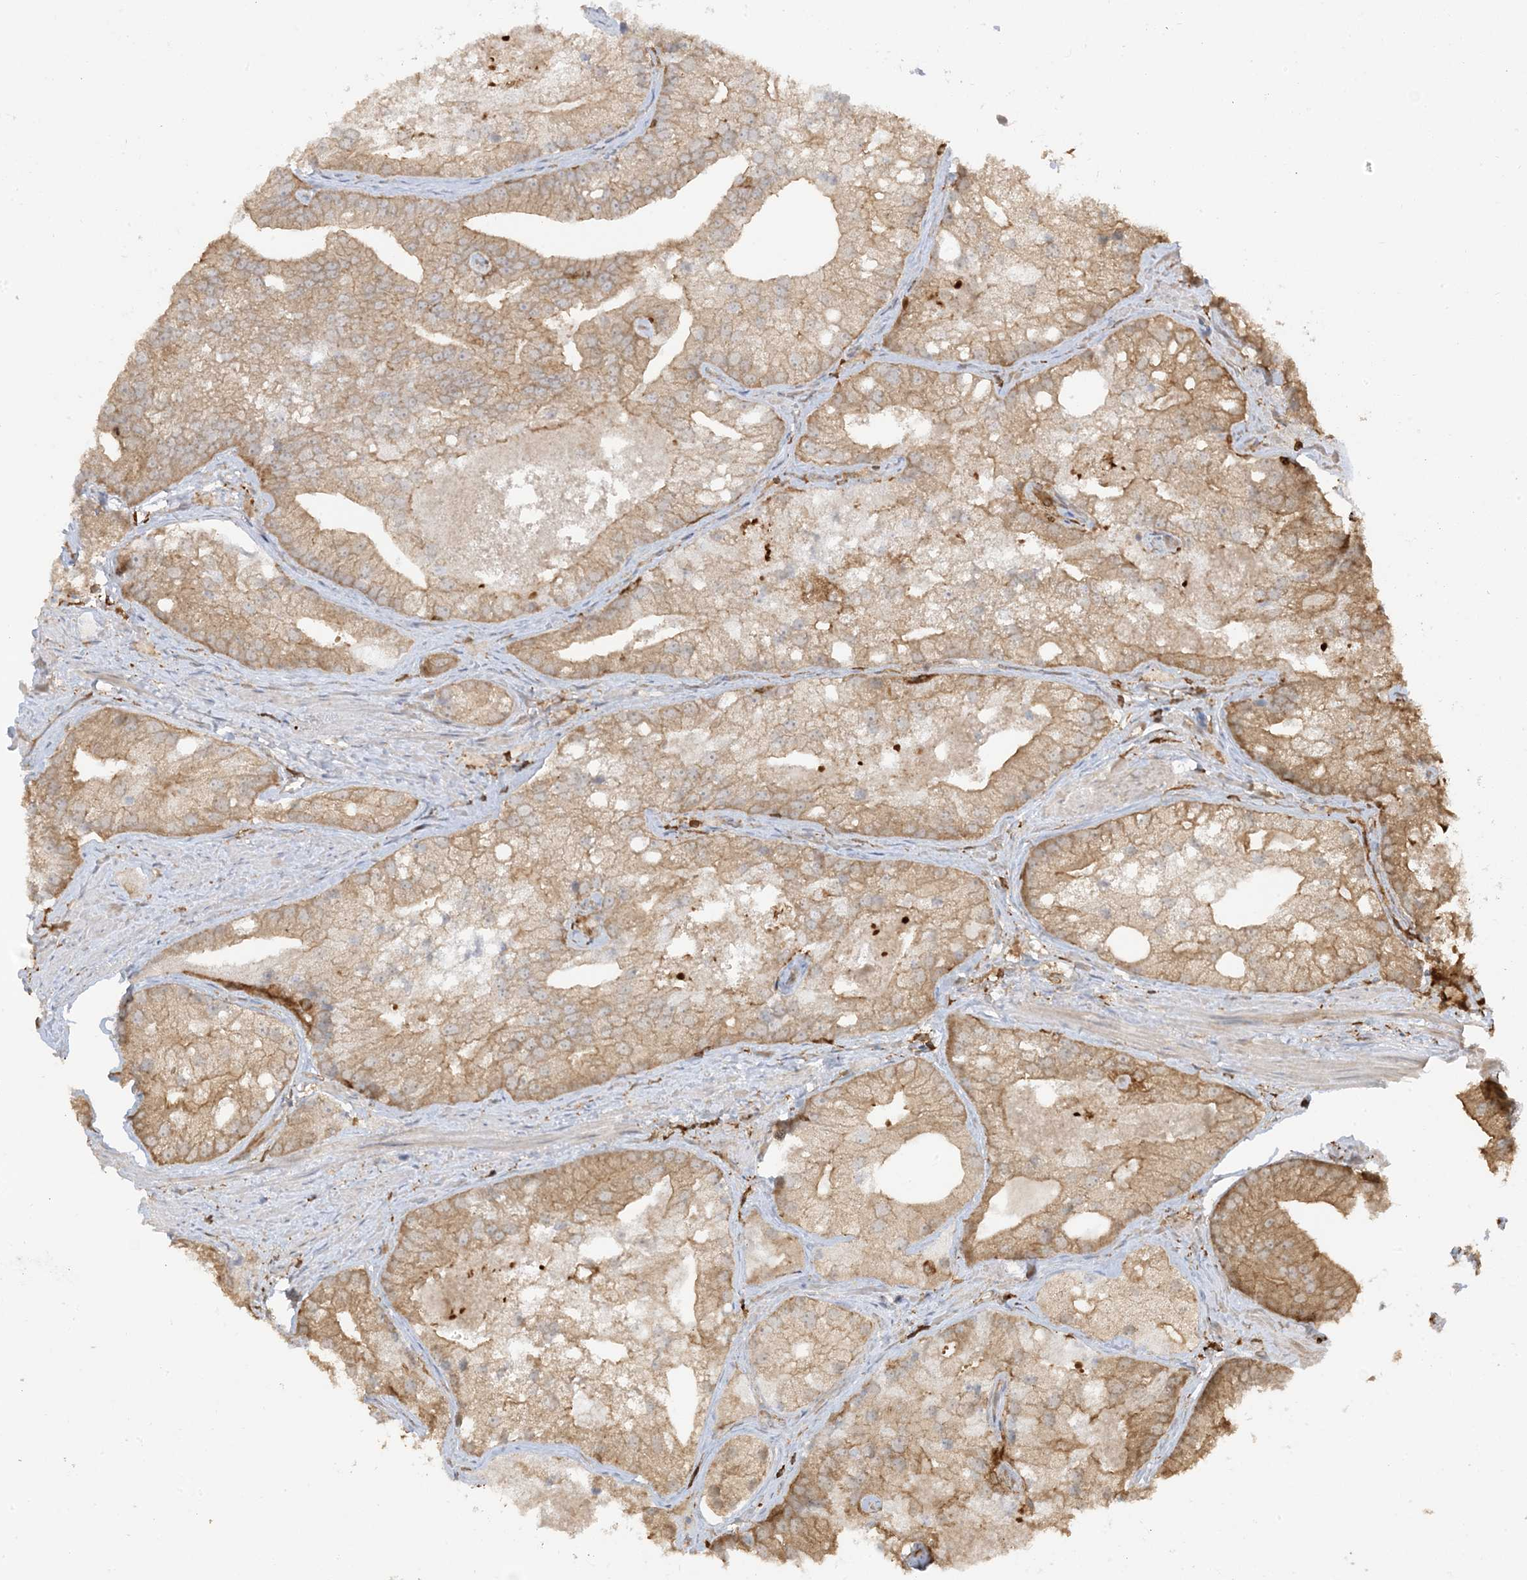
{"staining": {"intensity": "moderate", "quantity": ">75%", "location": "cytoplasmic/membranous"}, "tissue": "prostate cancer", "cell_type": "Tumor cells", "image_type": "cancer", "snomed": [{"axis": "morphology", "description": "Adenocarcinoma, Low grade"}, {"axis": "topography", "description": "Prostate"}], "caption": "Protein staining of adenocarcinoma (low-grade) (prostate) tissue shows moderate cytoplasmic/membranous positivity in about >75% of tumor cells. The staining was performed using DAB to visualize the protein expression in brown, while the nuclei were stained in blue with hematoxylin (Magnification: 20x).", "gene": "CAPZB", "patient": {"sex": "male", "age": 69}}